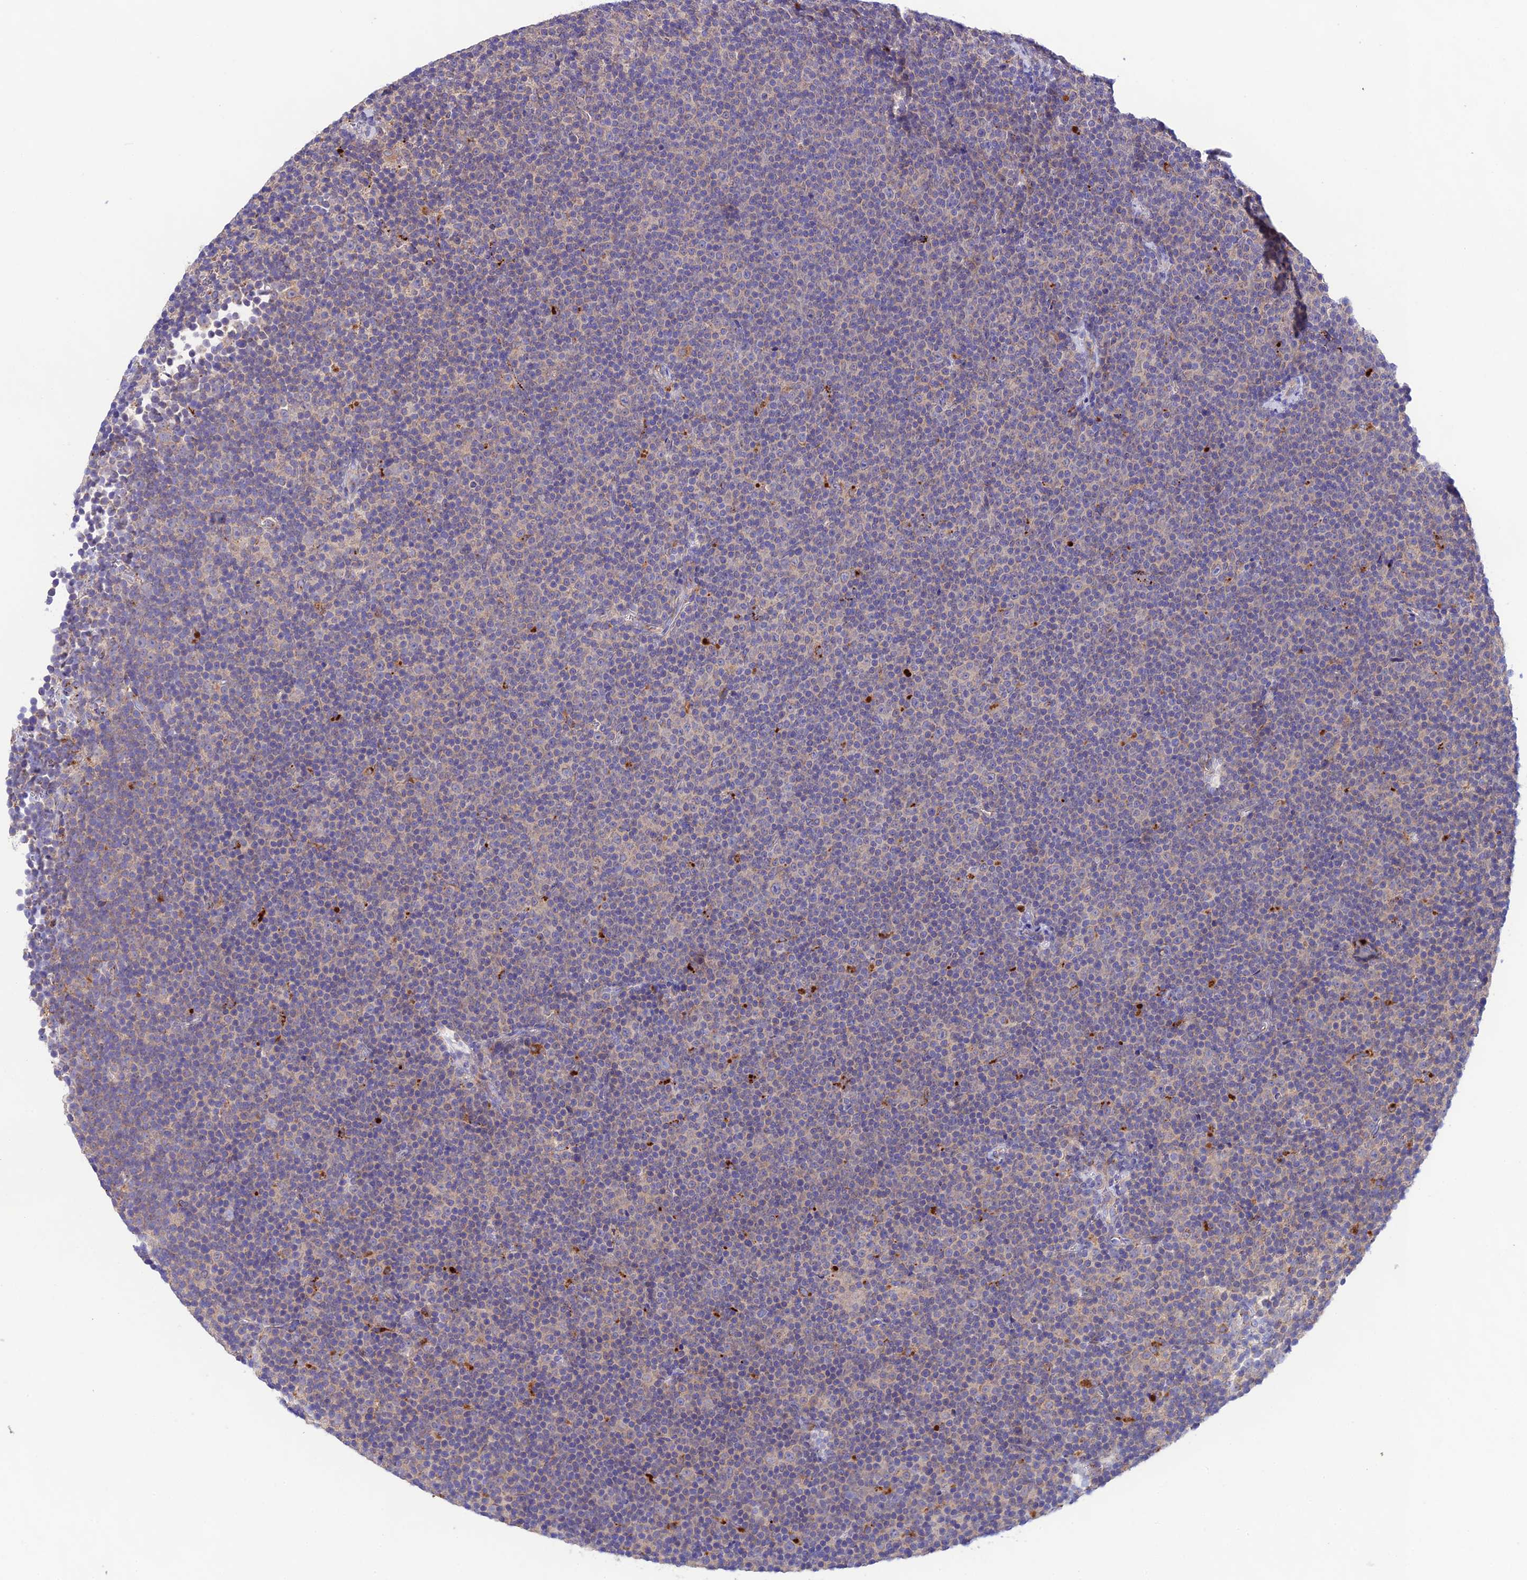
{"staining": {"intensity": "negative", "quantity": "none", "location": "none"}, "tissue": "lymphoma", "cell_type": "Tumor cells", "image_type": "cancer", "snomed": [{"axis": "morphology", "description": "Malignant lymphoma, non-Hodgkin's type, Low grade"}, {"axis": "topography", "description": "Lymph node"}], "caption": "Malignant lymphoma, non-Hodgkin's type (low-grade) stained for a protein using immunohistochemistry displays no staining tumor cells.", "gene": "LACTB2", "patient": {"sex": "female", "age": 67}}